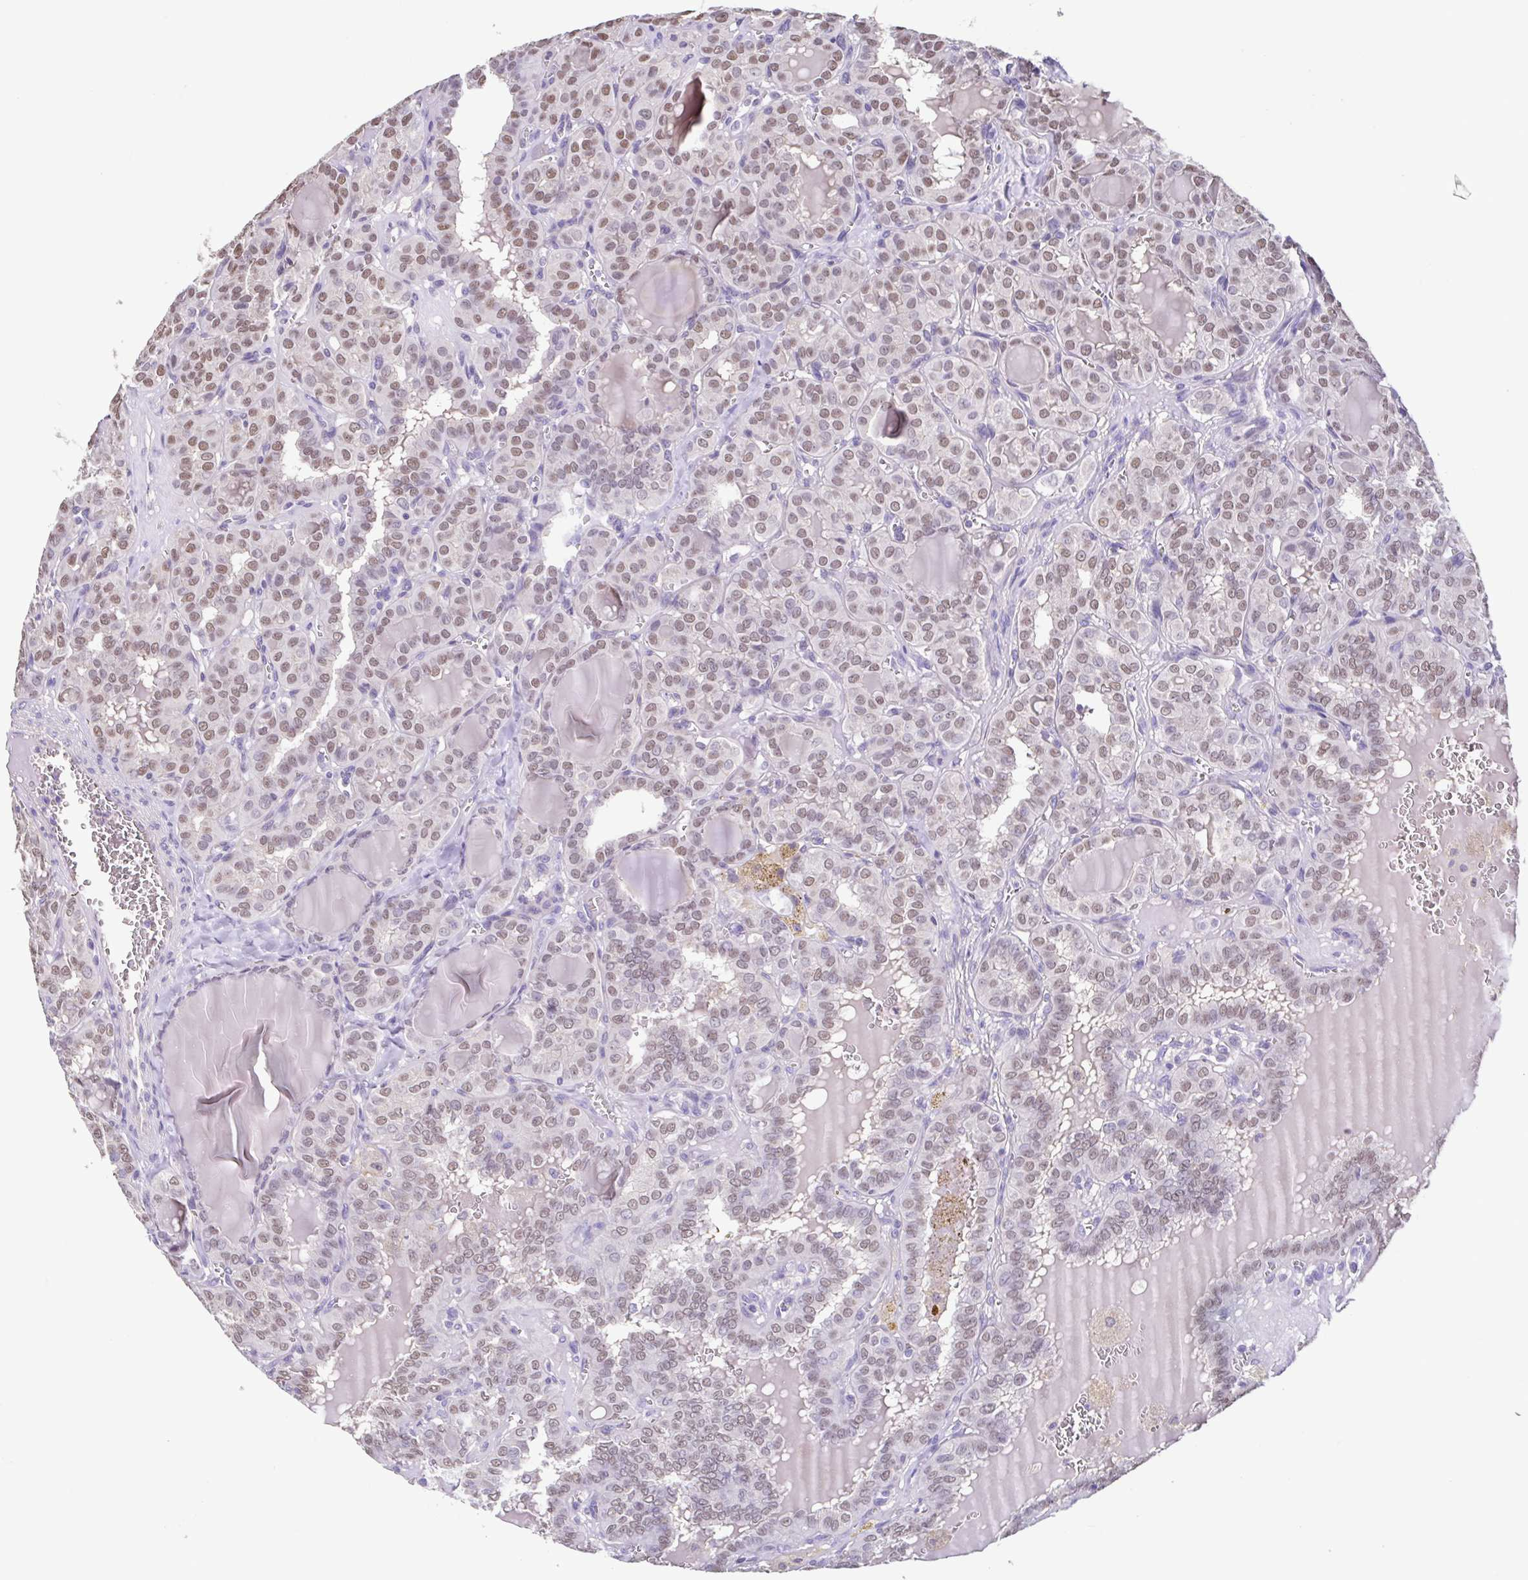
{"staining": {"intensity": "weak", "quantity": "25%-75%", "location": "nuclear"}, "tissue": "thyroid cancer", "cell_type": "Tumor cells", "image_type": "cancer", "snomed": [{"axis": "morphology", "description": "Papillary adenocarcinoma, NOS"}, {"axis": "topography", "description": "Thyroid gland"}], "caption": "Thyroid cancer (papillary adenocarcinoma) tissue displays weak nuclear positivity in approximately 25%-75% of tumor cells", "gene": "ACTRT3", "patient": {"sex": "female", "age": 41}}